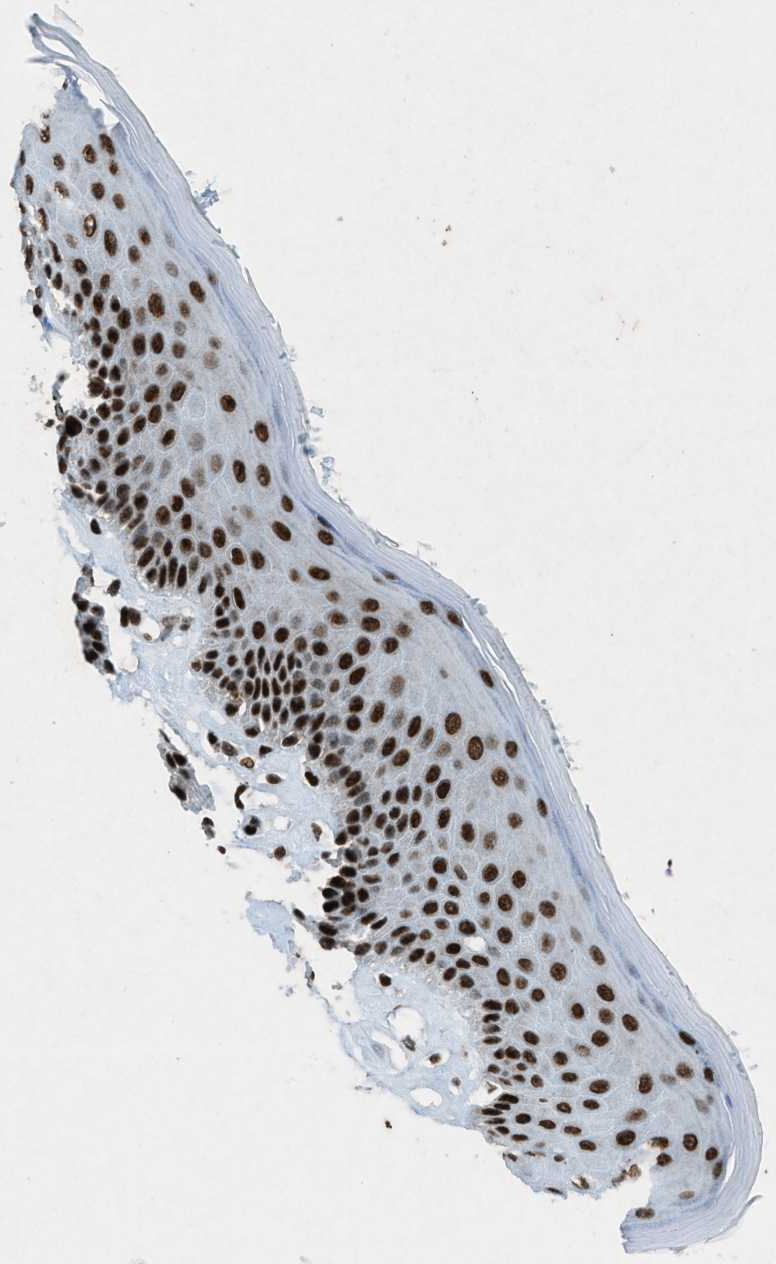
{"staining": {"intensity": "strong", "quantity": ">75%", "location": "nuclear"}, "tissue": "skin", "cell_type": "Epidermal cells", "image_type": "normal", "snomed": [{"axis": "morphology", "description": "Normal tissue, NOS"}, {"axis": "topography", "description": "Vulva"}], "caption": "Strong nuclear protein staining is seen in about >75% of epidermal cells in skin. The staining was performed using DAB (3,3'-diaminobenzidine) to visualize the protein expression in brown, while the nuclei were stained in blue with hematoxylin (Magnification: 20x).", "gene": "NXF1", "patient": {"sex": "female", "age": 73}}